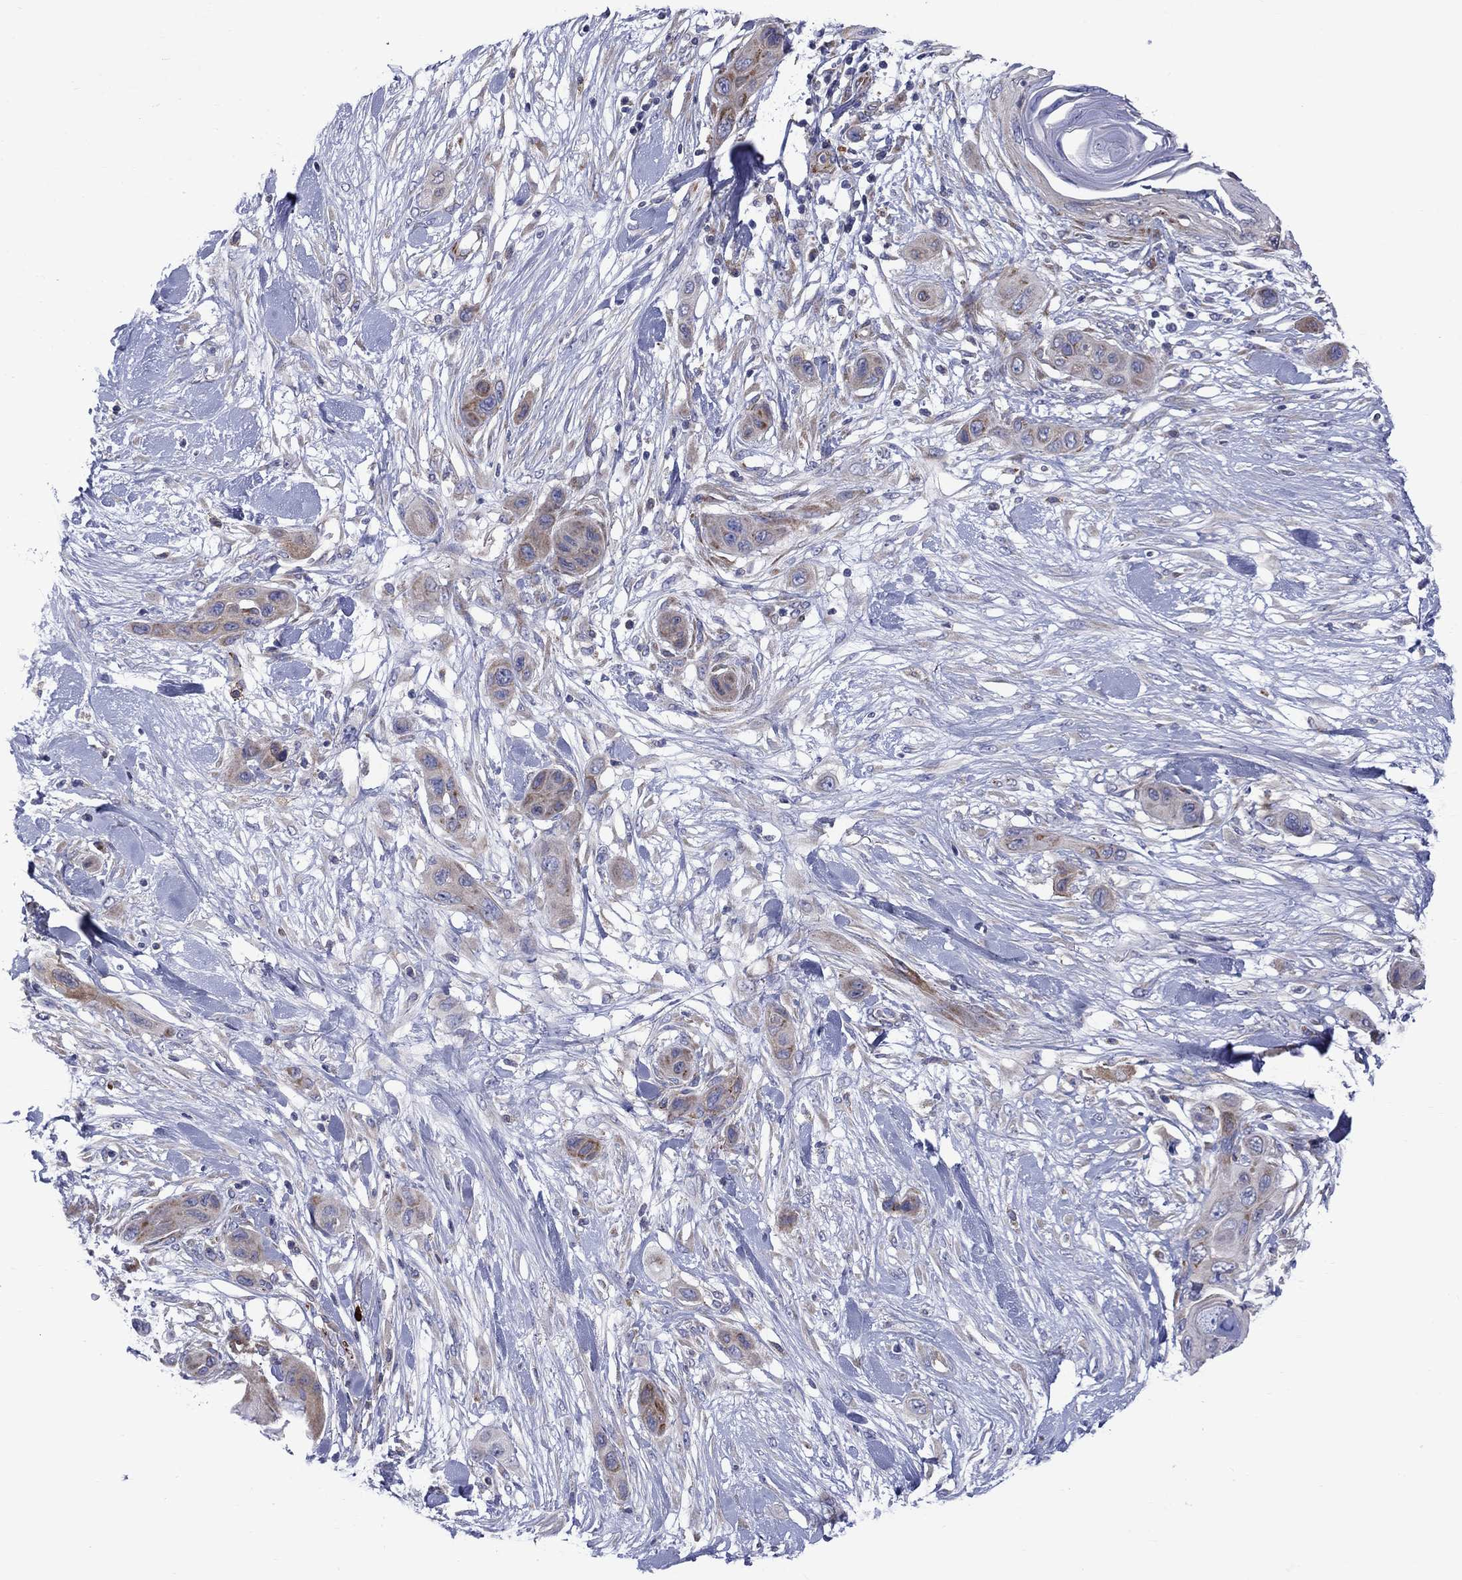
{"staining": {"intensity": "moderate", "quantity": "25%-75%", "location": "cytoplasmic/membranous"}, "tissue": "skin cancer", "cell_type": "Tumor cells", "image_type": "cancer", "snomed": [{"axis": "morphology", "description": "Squamous cell carcinoma, NOS"}, {"axis": "topography", "description": "Skin"}], "caption": "Skin squamous cell carcinoma stained for a protein (brown) exhibits moderate cytoplasmic/membranous positive positivity in approximately 25%-75% of tumor cells.", "gene": "ASNS", "patient": {"sex": "male", "age": 79}}